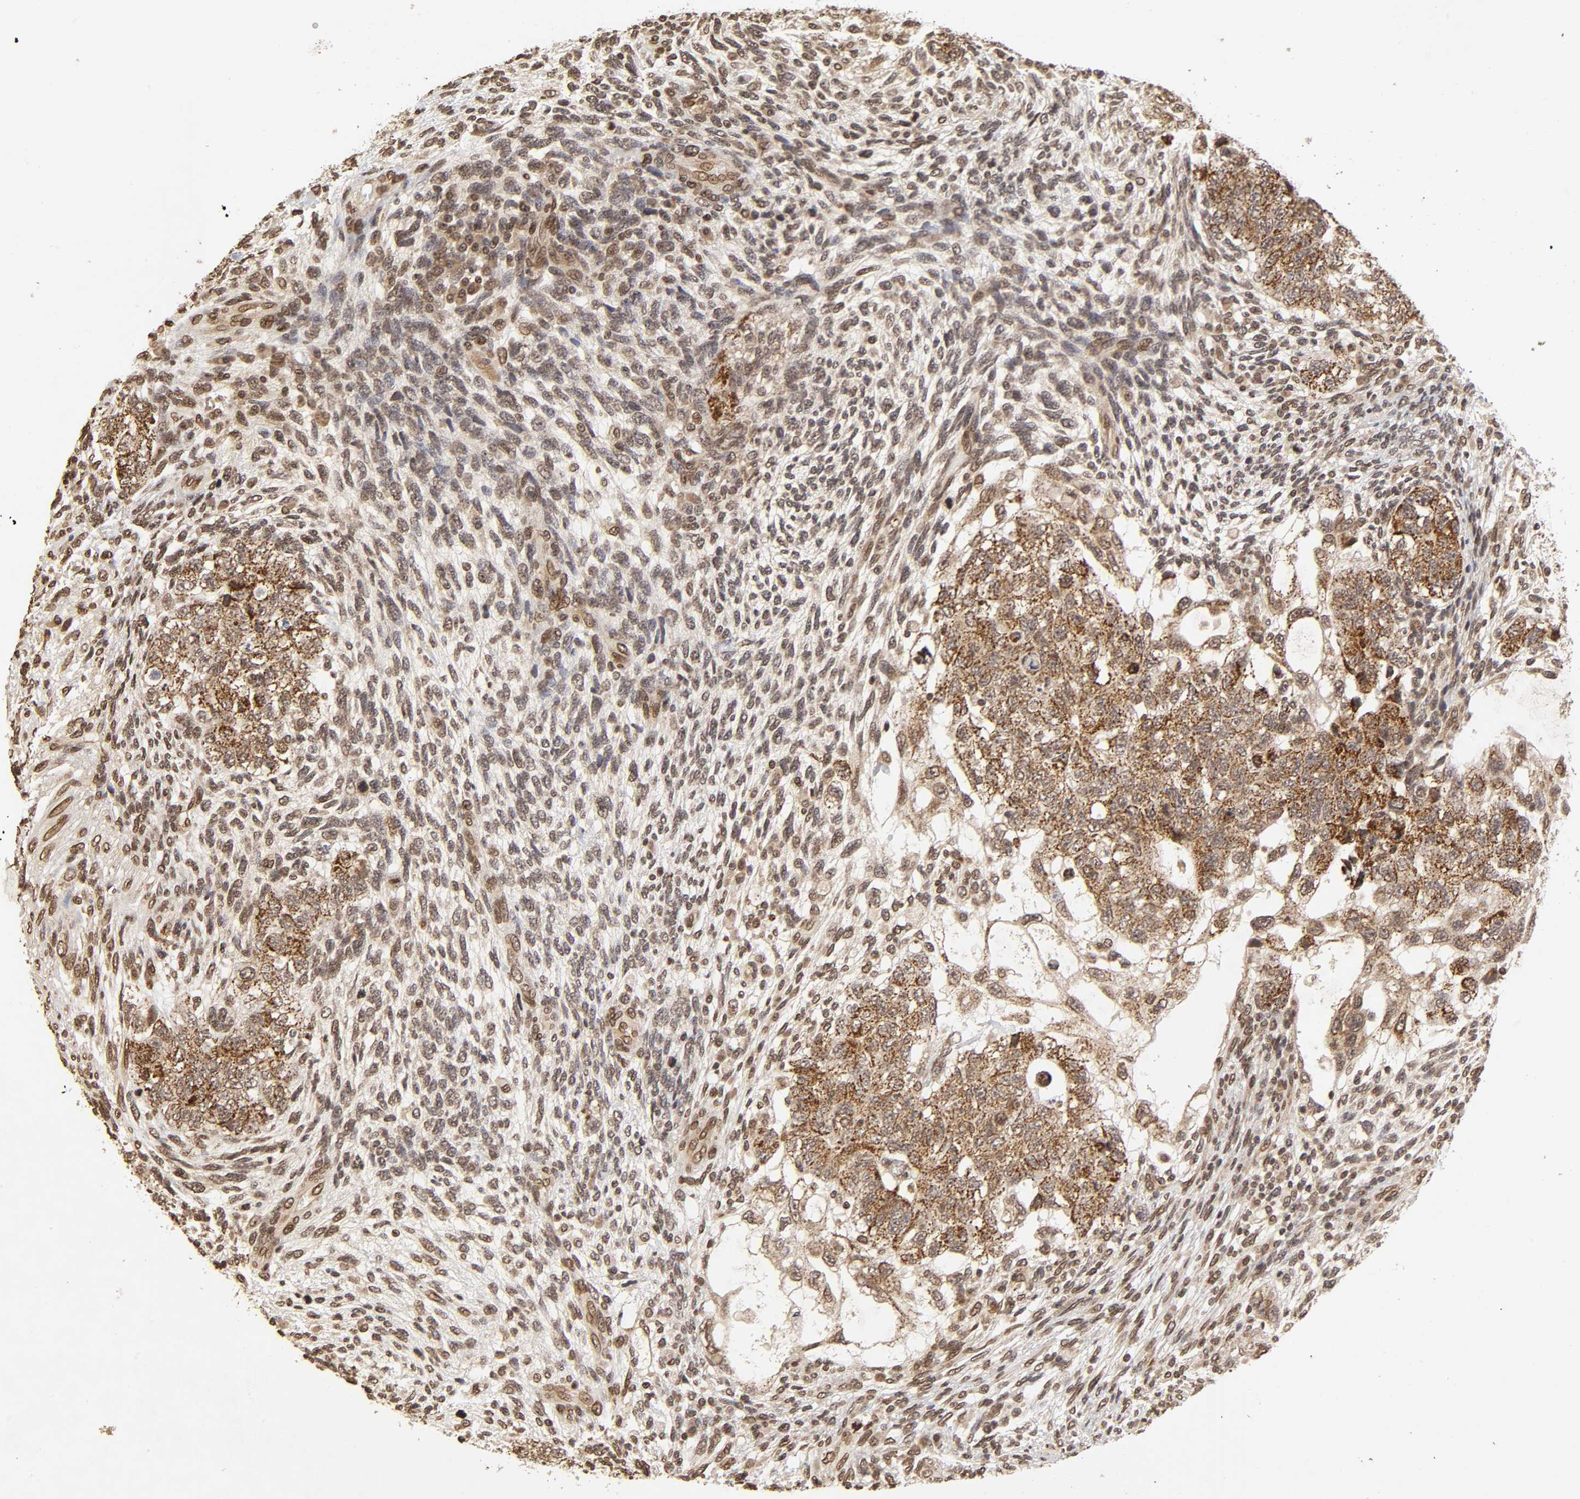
{"staining": {"intensity": "moderate", "quantity": ">75%", "location": "cytoplasmic/membranous"}, "tissue": "testis cancer", "cell_type": "Tumor cells", "image_type": "cancer", "snomed": [{"axis": "morphology", "description": "Normal tissue, NOS"}, {"axis": "morphology", "description": "Carcinoma, Embryonal, NOS"}, {"axis": "topography", "description": "Testis"}], "caption": "Testis cancer (embryonal carcinoma) was stained to show a protein in brown. There is medium levels of moderate cytoplasmic/membranous expression in about >75% of tumor cells.", "gene": "MLLT6", "patient": {"sex": "male", "age": 36}}